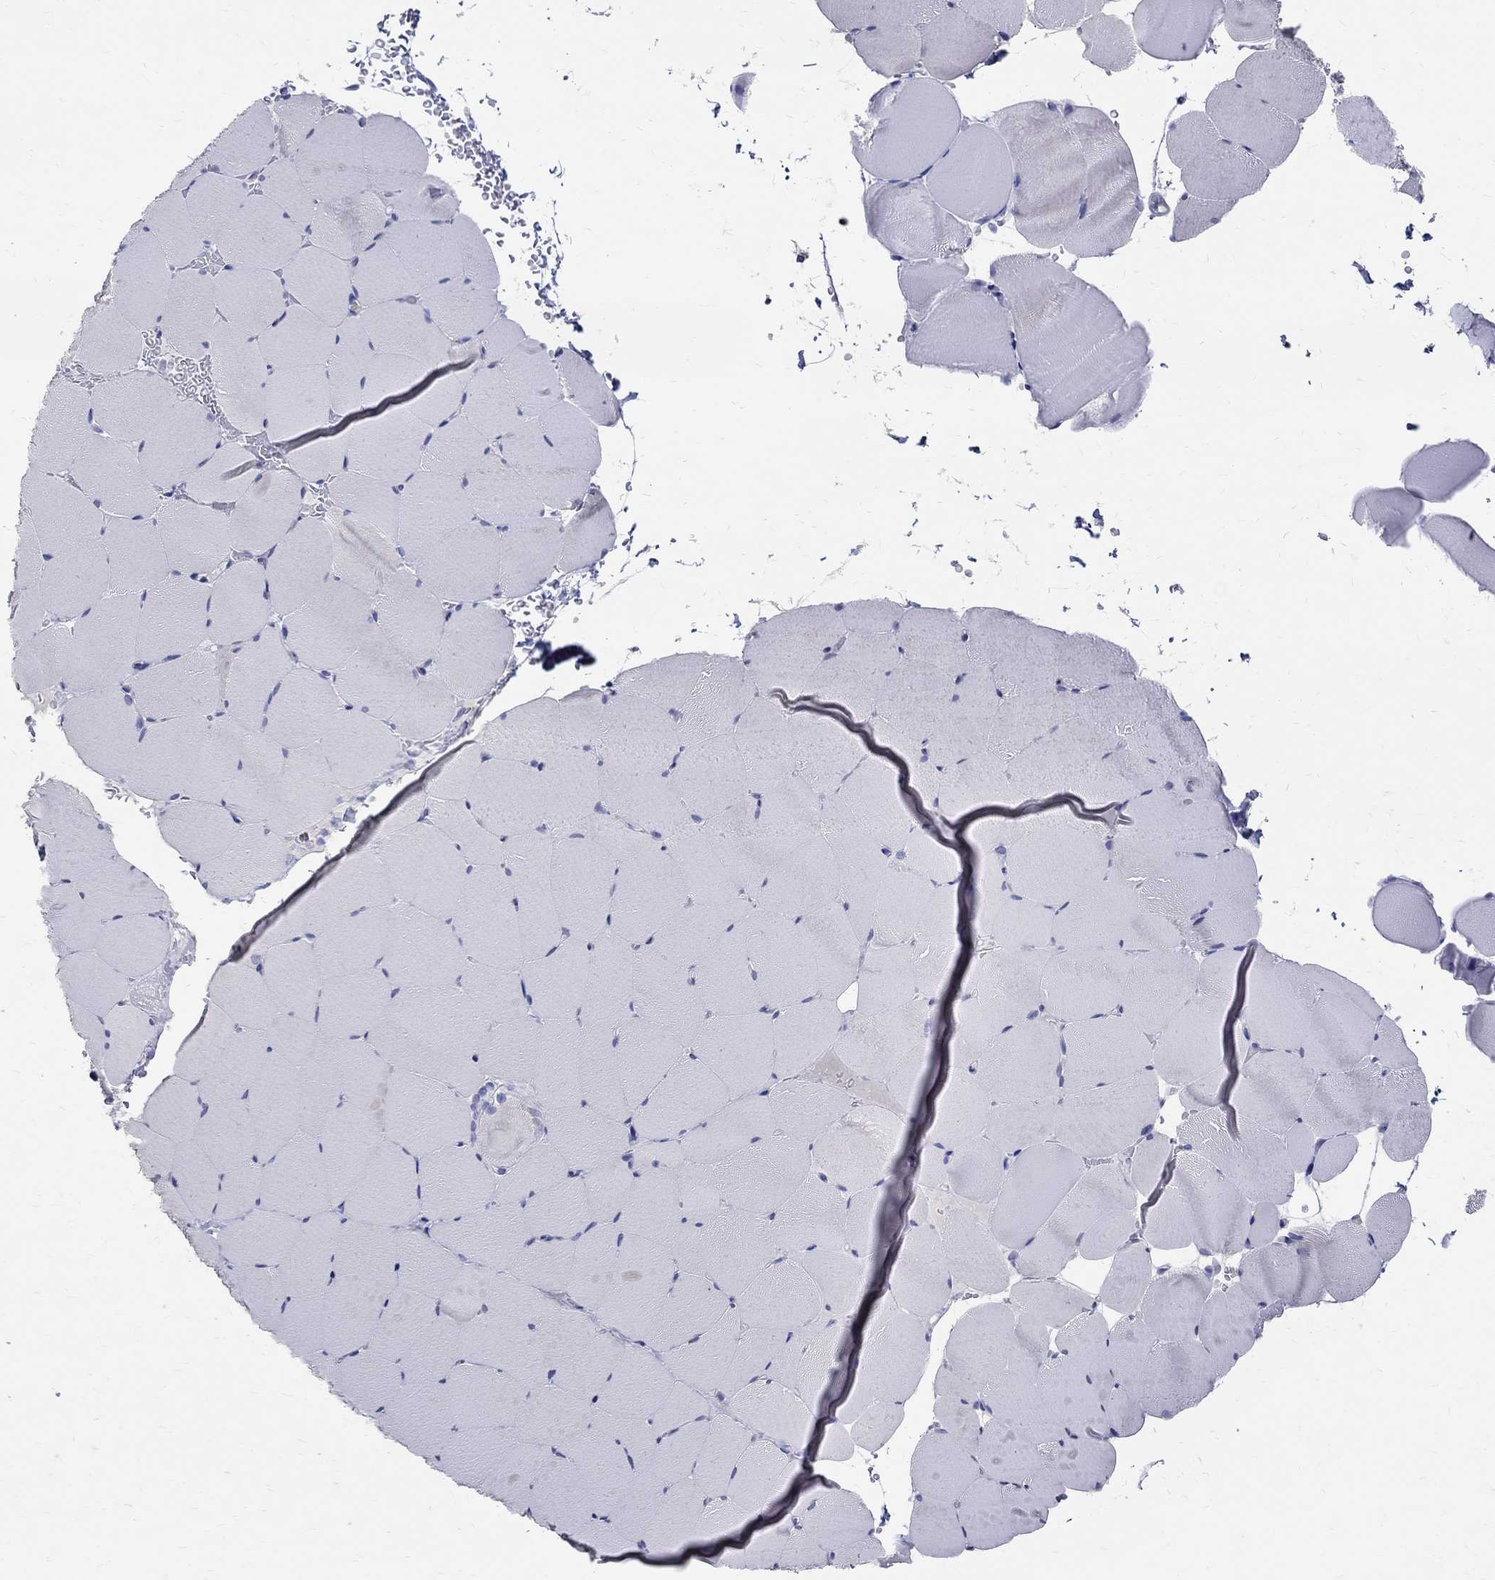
{"staining": {"intensity": "negative", "quantity": "none", "location": "none"}, "tissue": "skeletal muscle", "cell_type": "Myocytes", "image_type": "normal", "snomed": [{"axis": "morphology", "description": "Normal tissue, NOS"}, {"axis": "topography", "description": "Skeletal muscle"}], "caption": "Micrograph shows no significant protein expression in myocytes of unremarkable skeletal muscle.", "gene": "SOX2", "patient": {"sex": "female", "age": 37}}